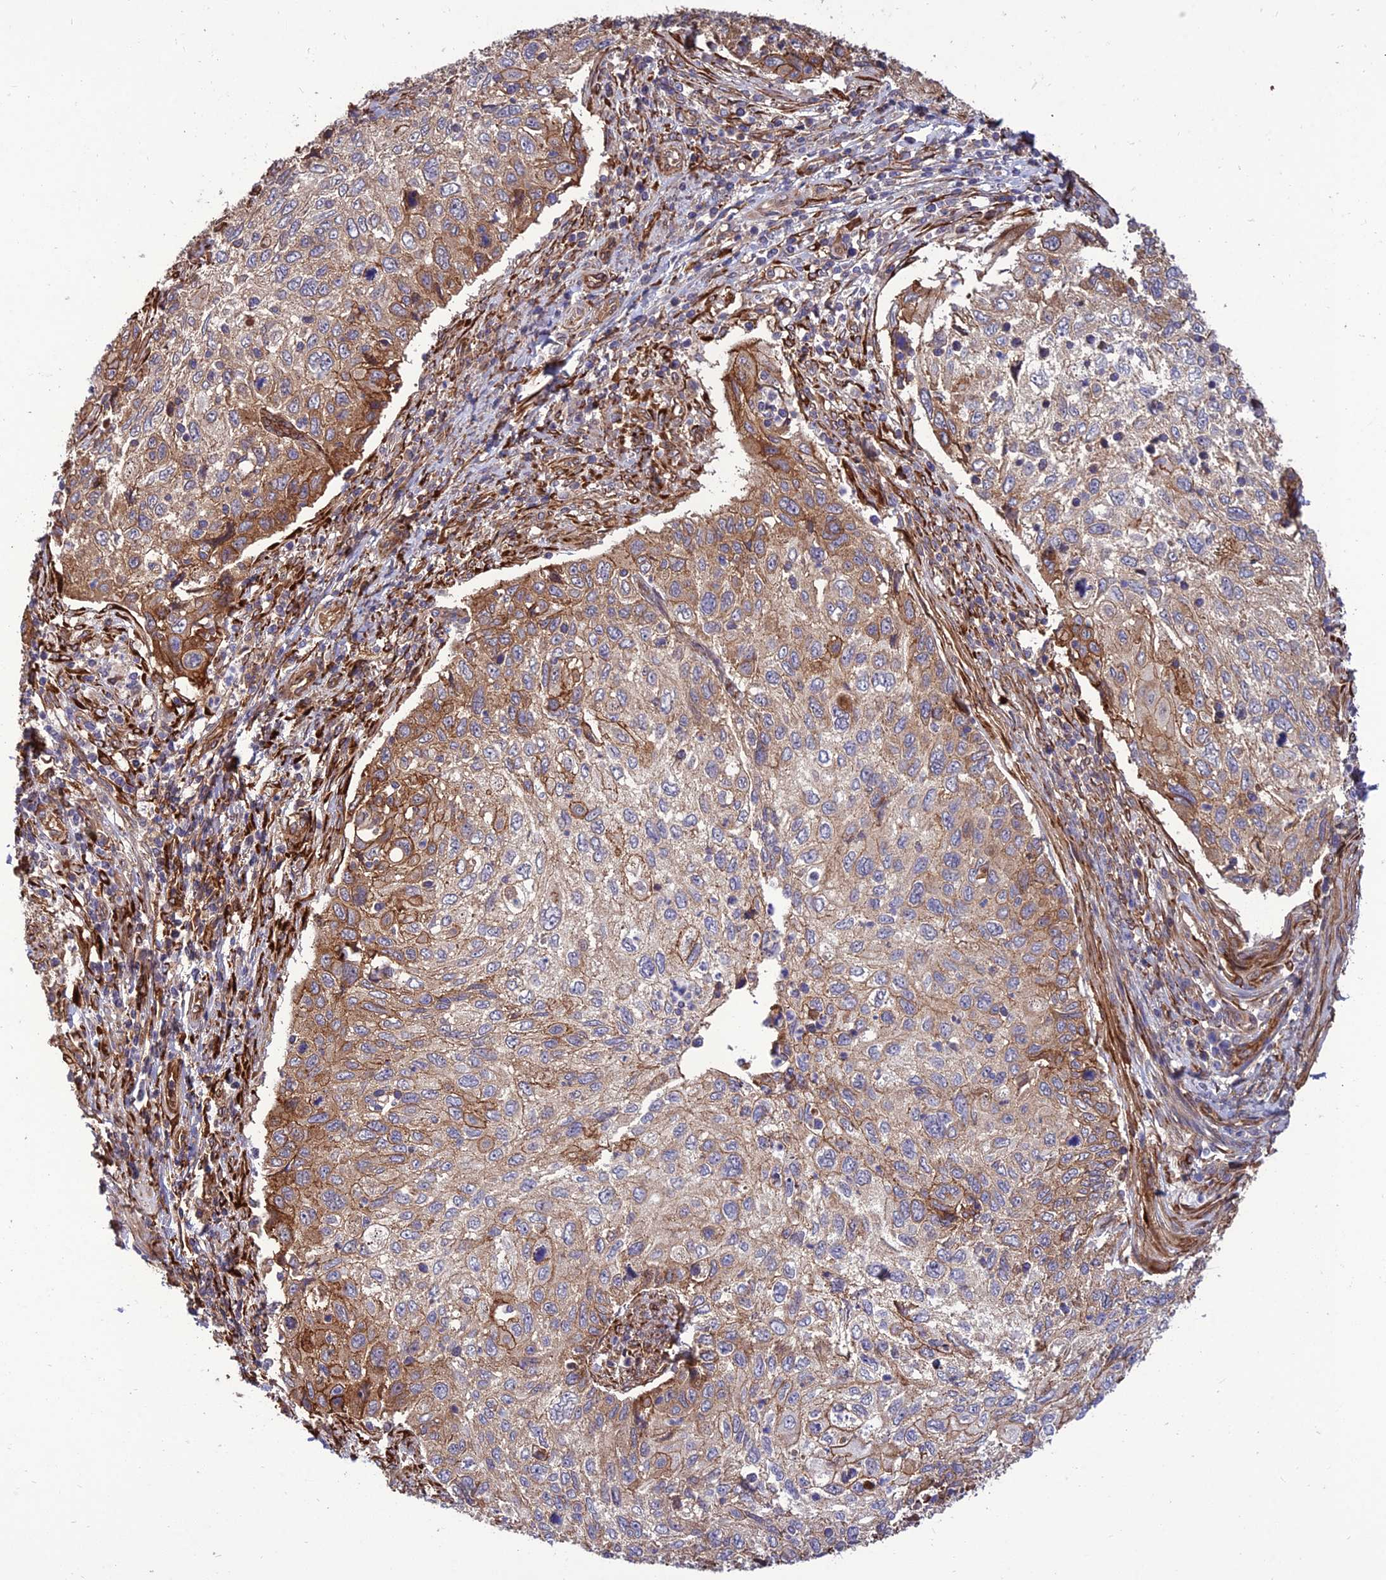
{"staining": {"intensity": "moderate", "quantity": ">75%", "location": "cytoplasmic/membranous"}, "tissue": "cervical cancer", "cell_type": "Tumor cells", "image_type": "cancer", "snomed": [{"axis": "morphology", "description": "Squamous cell carcinoma, NOS"}, {"axis": "topography", "description": "Cervix"}], "caption": "Immunohistochemical staining of human cervical cancer (squamous cell carcinoma) demonstrates medium levels of moderate cytoplasmic/membranous protein expression in approximately >75% of tumor cells. (IHC, brightfield microscopy, high magnification).", "gene": "CRTAP", "patient": {"sex": "female", "age": 70}}